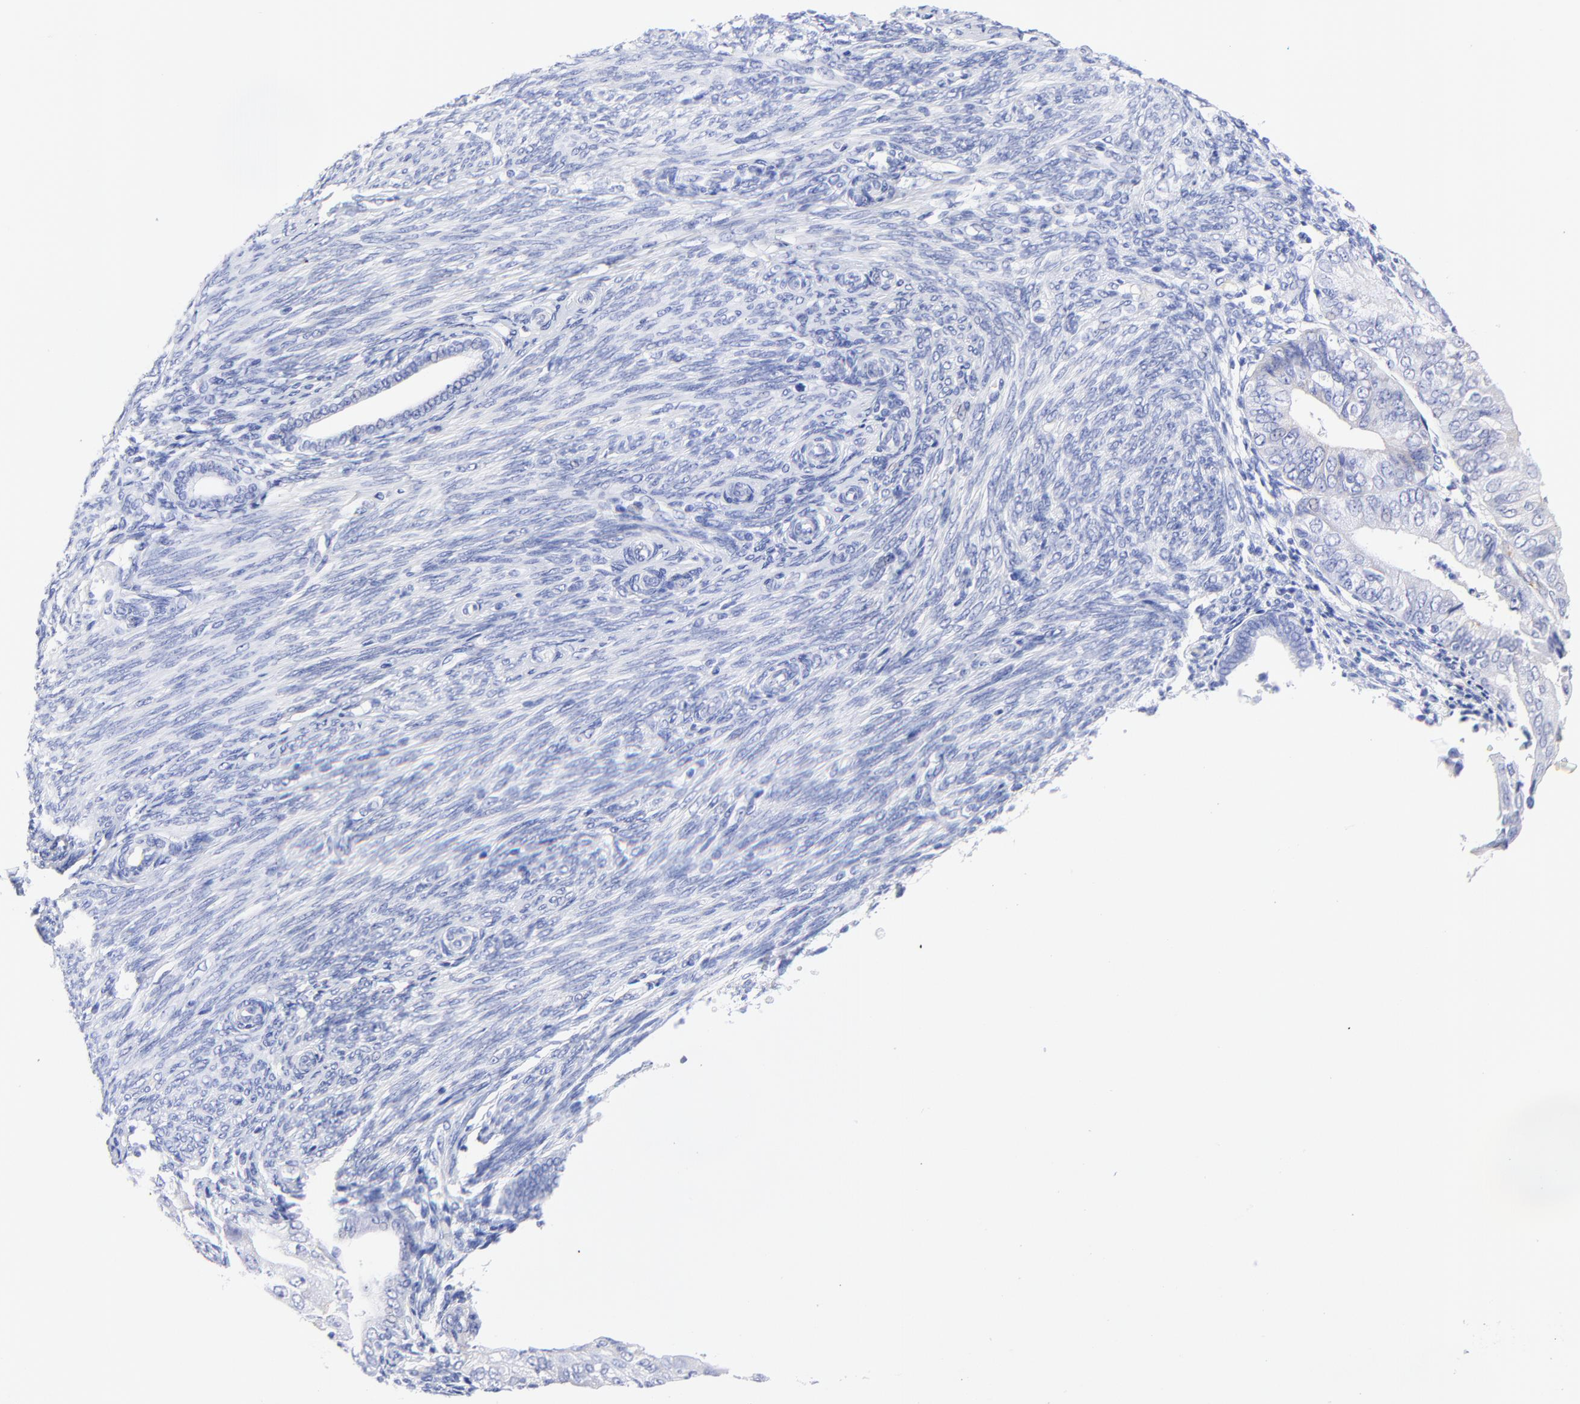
{"staining": {"intensity": "negative", "quantity": "none", "location": "none"}, "tissue": "endometrial cancer", "cell_type": "Tumor cells", "image_type": "cancer", "snomed": [{"axis": "morphology", "description": "Adenocarcinoma, NOS"}, {"axis": "topography", "description": "Endometrium"}], "caption": "A high-resolution histopathology image shows immunohistochemistry staining of endometrial cancer (adenocarcinoma), which demonstrates no significant expression in tumor cells.", "gene": "C1QTNF6", "patient": {"sex": "female", "age": 79}}